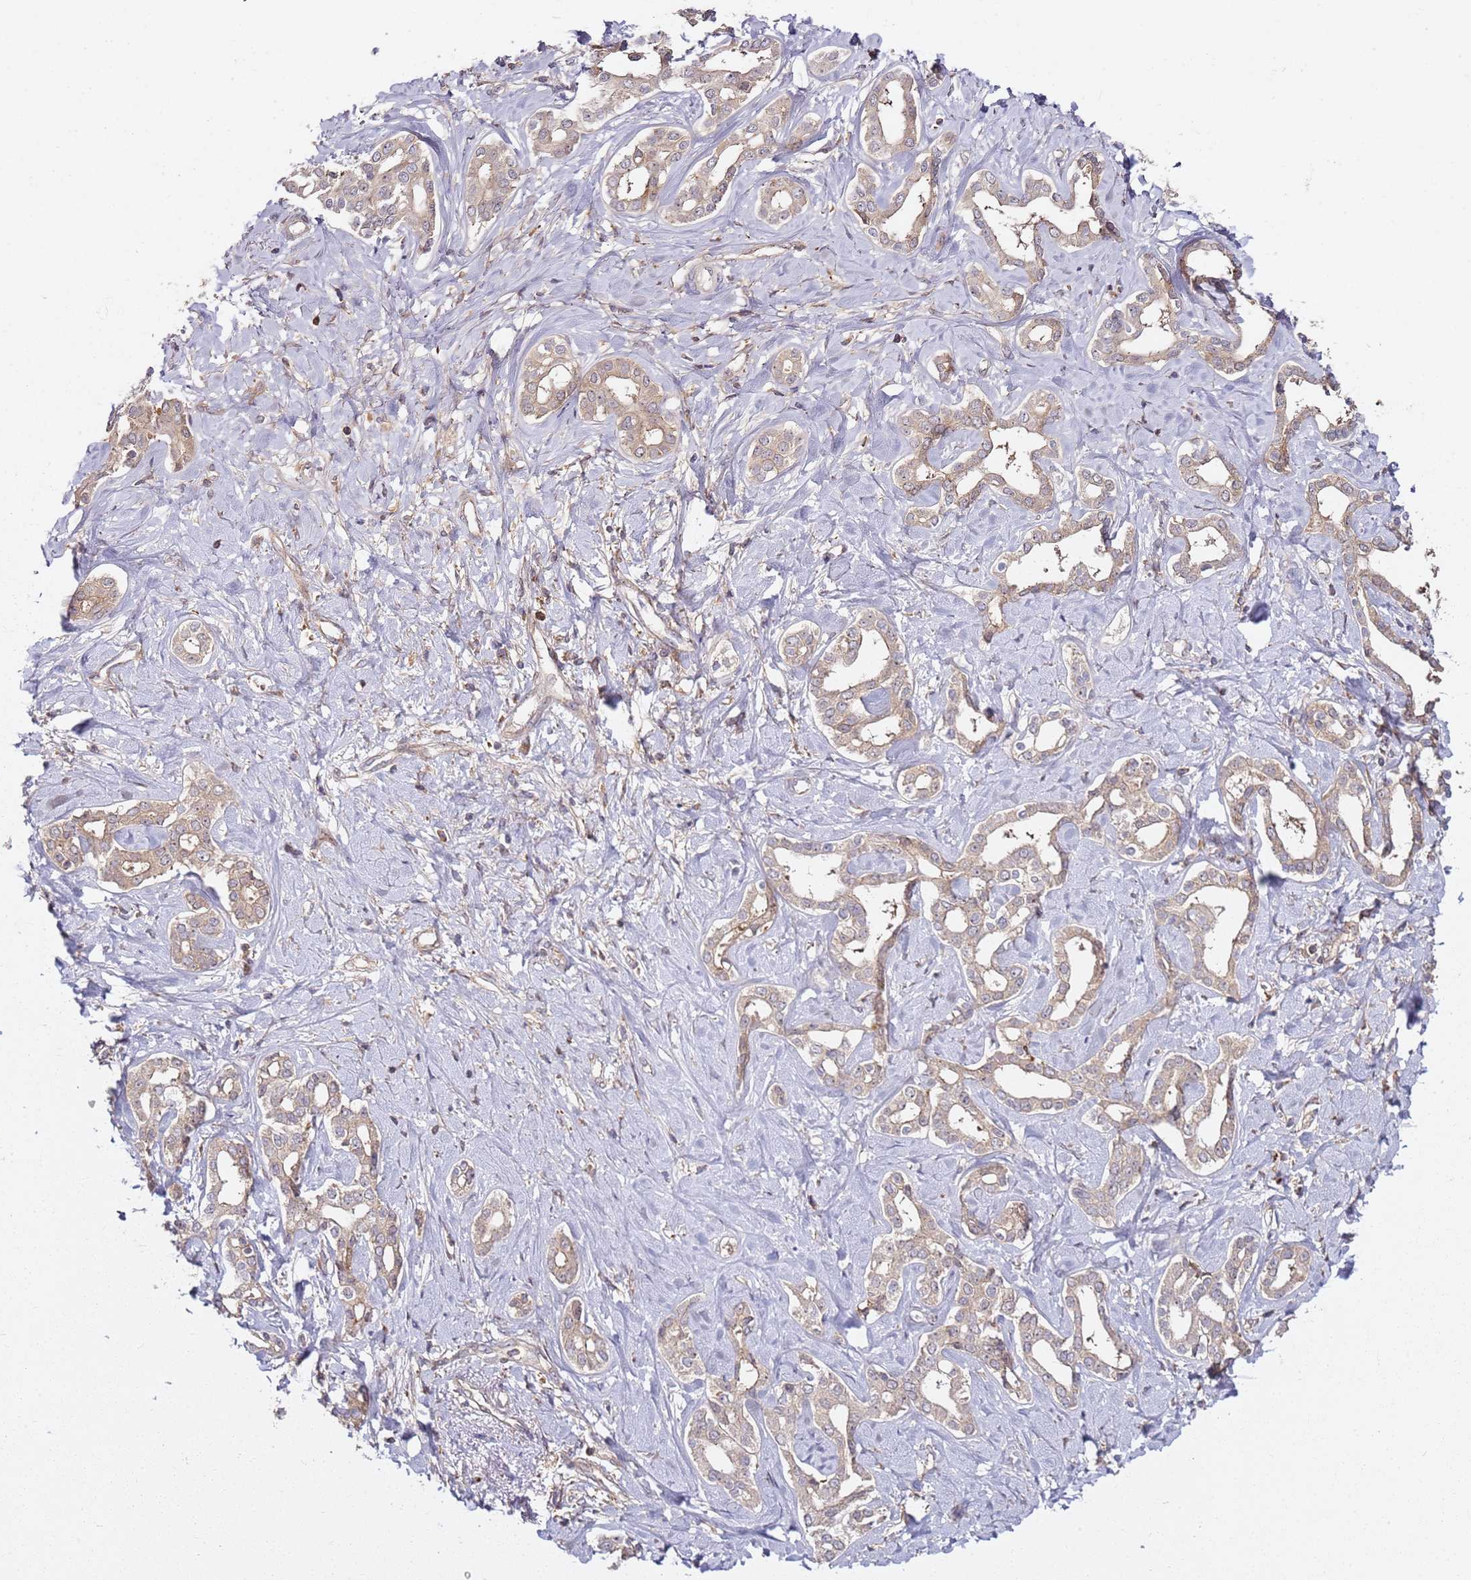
{"staining": {"intensity": "weak", "quantity": "<25%", "location": "cytoplasmic/membranous"}, "tissue": "liver cancer", "cell_type": "Tumor cells", "image_type": "cancer", "snomed": [{"axis": "morphology", "description": "Cholangiocarcinoma"}, {"axis": "topography", "description": "Liver"}], "caption": "The photomicrograph exhibits no significant positivity in tumor cells of liver cancer (cholangiocarcinoma).", "gene": "PRMT7", "patient": {"sex": "female", "age": 77}}